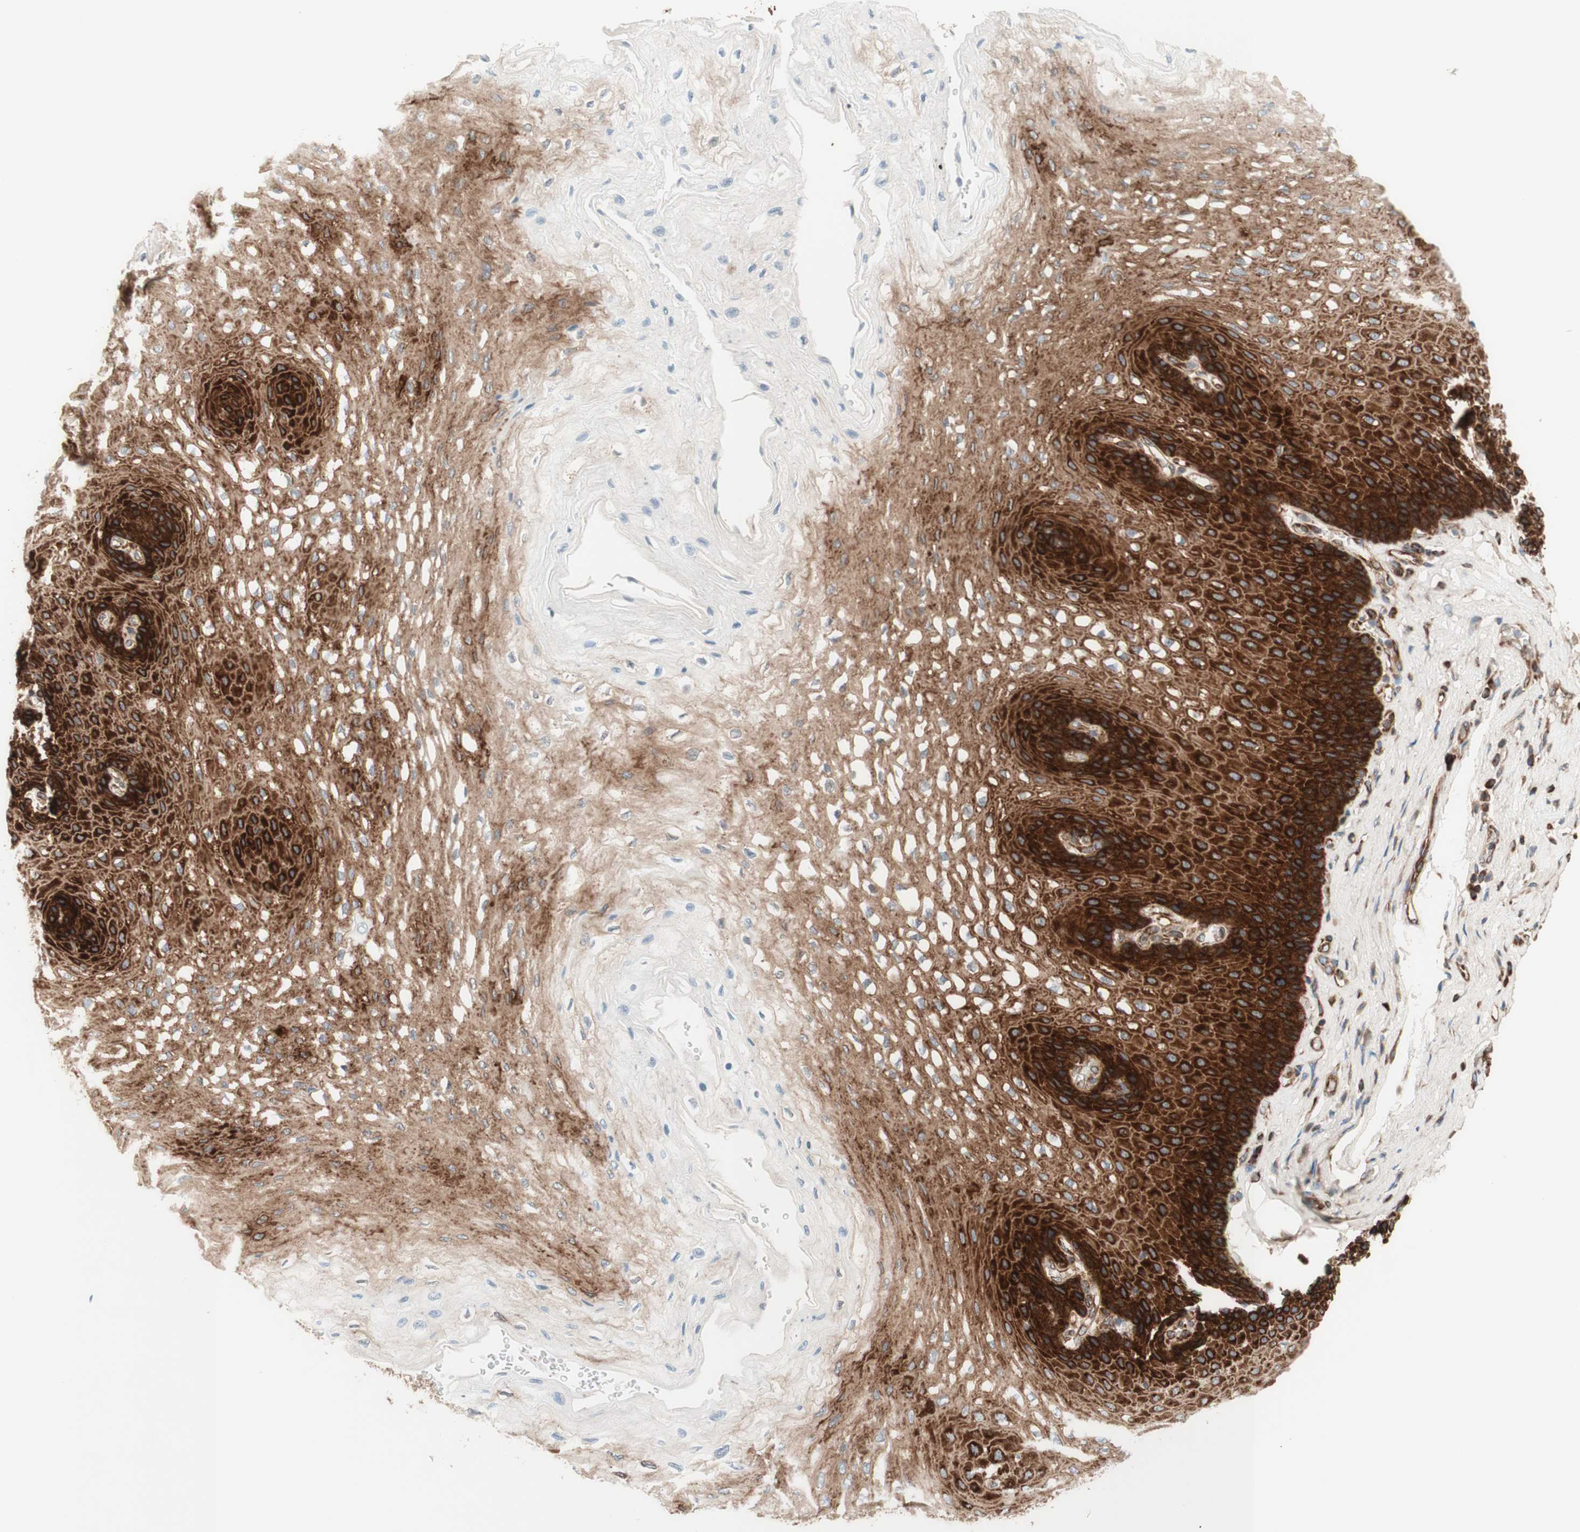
{"staining": {"intensity": "strong", "quantity": ">75%", "location": "cytoplasmic/membranous"}, "tissue": "esophagus", "cell_type": "Squamous epithelial cells", "image_type": "normal", "snomed": [{"axis": "morphology", "description": "Normal tissue, NOS"}, {"axis": "topography", "description": "Esophagus"}], "caption": "Protein expression analysis of benign esophagus reveals strong cytoplasmic/membranous staining in approximately >75% of squamous epithelial cells.", "gene": "CCN4", "patient": {"sex": "female", "age": 72}}